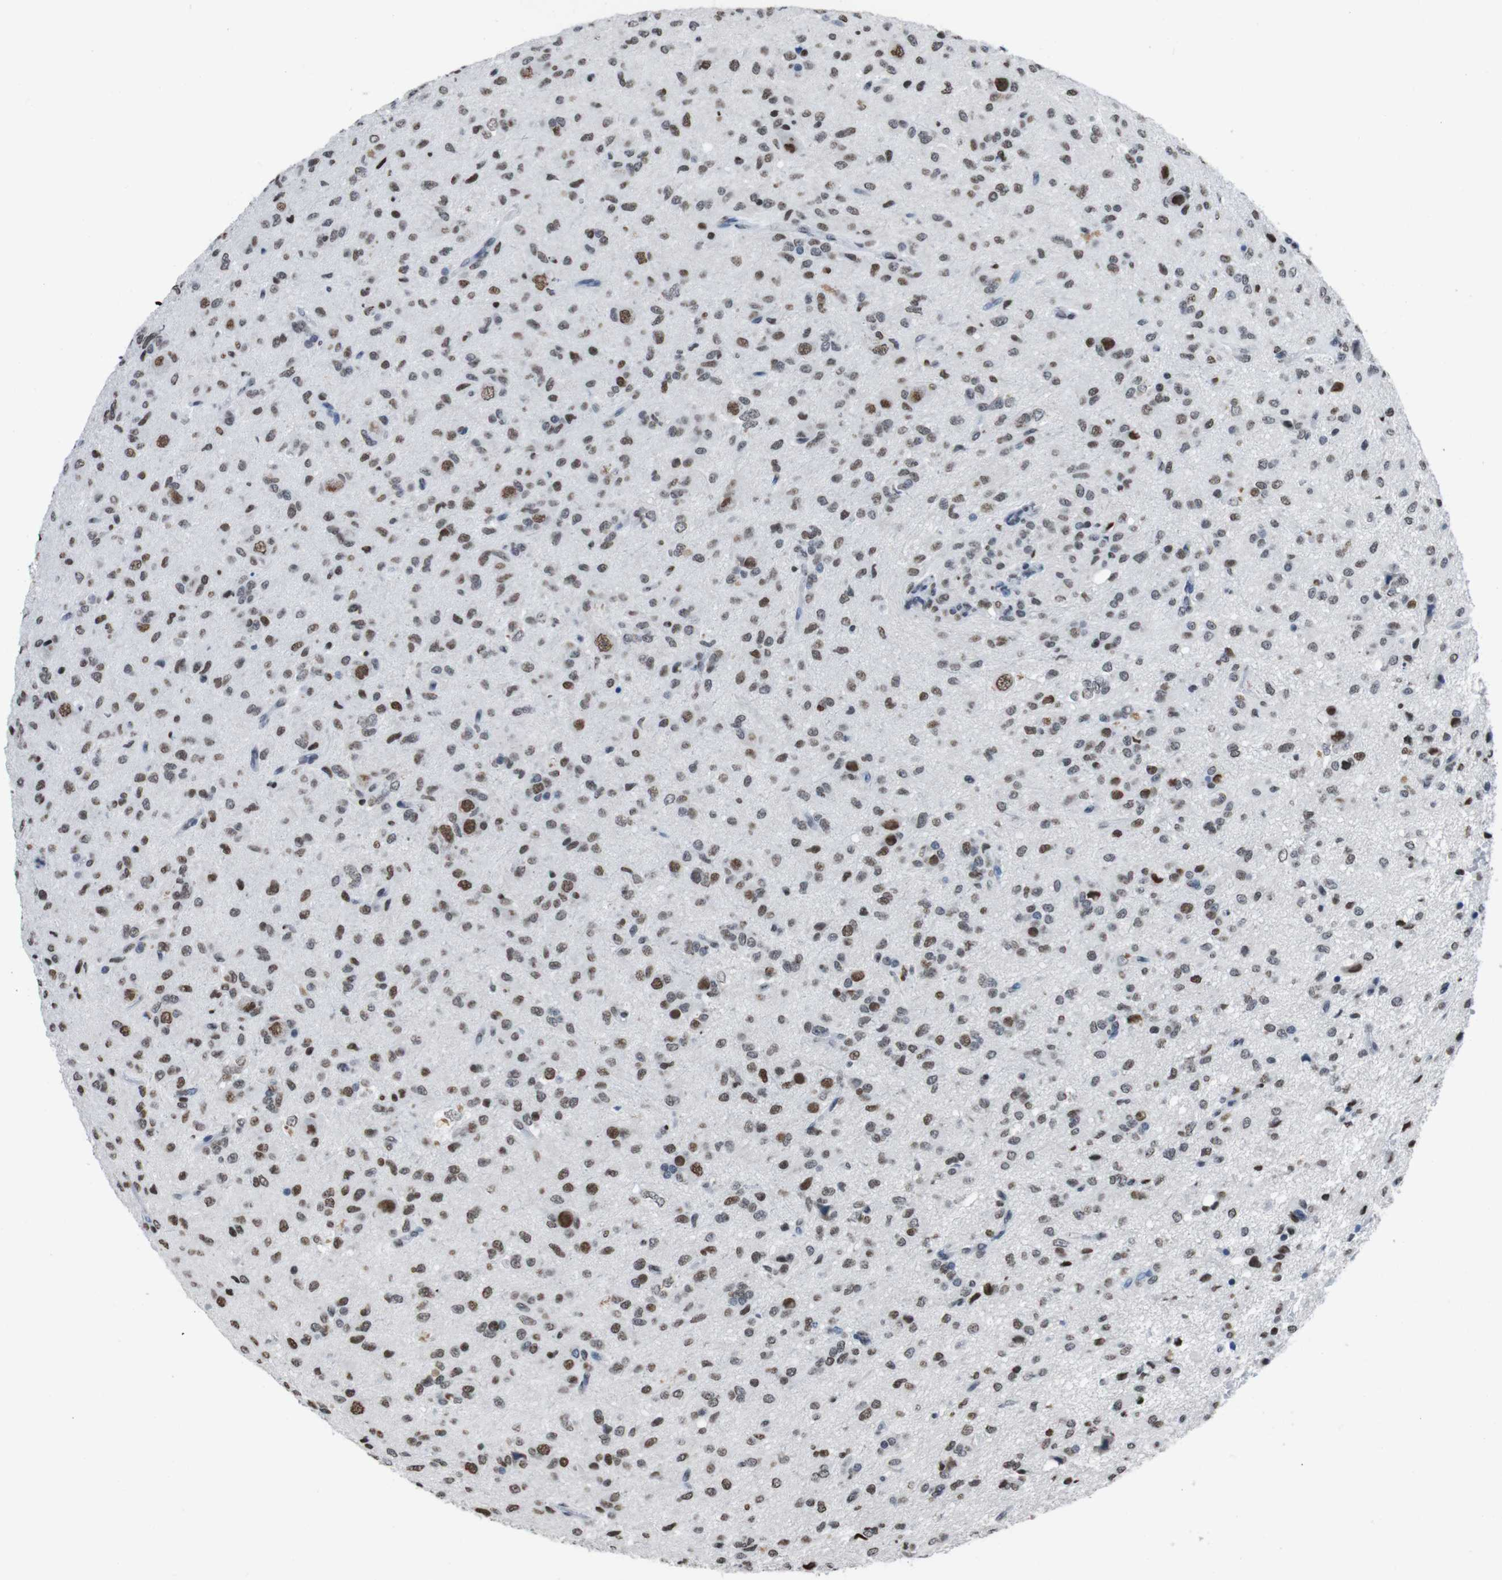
{"staining": {"intensity": "moderate", "quantity": ">75%", "location": "nuclear"}, "tissue": "glioma", "cell_type": "Tumor cells", "image_type": "cancer", "snomed": [{"axis": "morphology", "description": "Glioma, malignant, High grade"}, {"axis": "topography", "description": "Brain"}], "caption": "Malignant high-grade glioma was stained to show a protein in brown. There is medium levels of moderate nuclear positivity in approximately >75% of tumor cells. The staining was performed using DAB to visualize the protein expression in brown, while the nuclei were stained in blue with hematoxylin (Magnification: 20x).", "gene": "PIP4P2", "patient": {"sex": "female", "age": 59}}